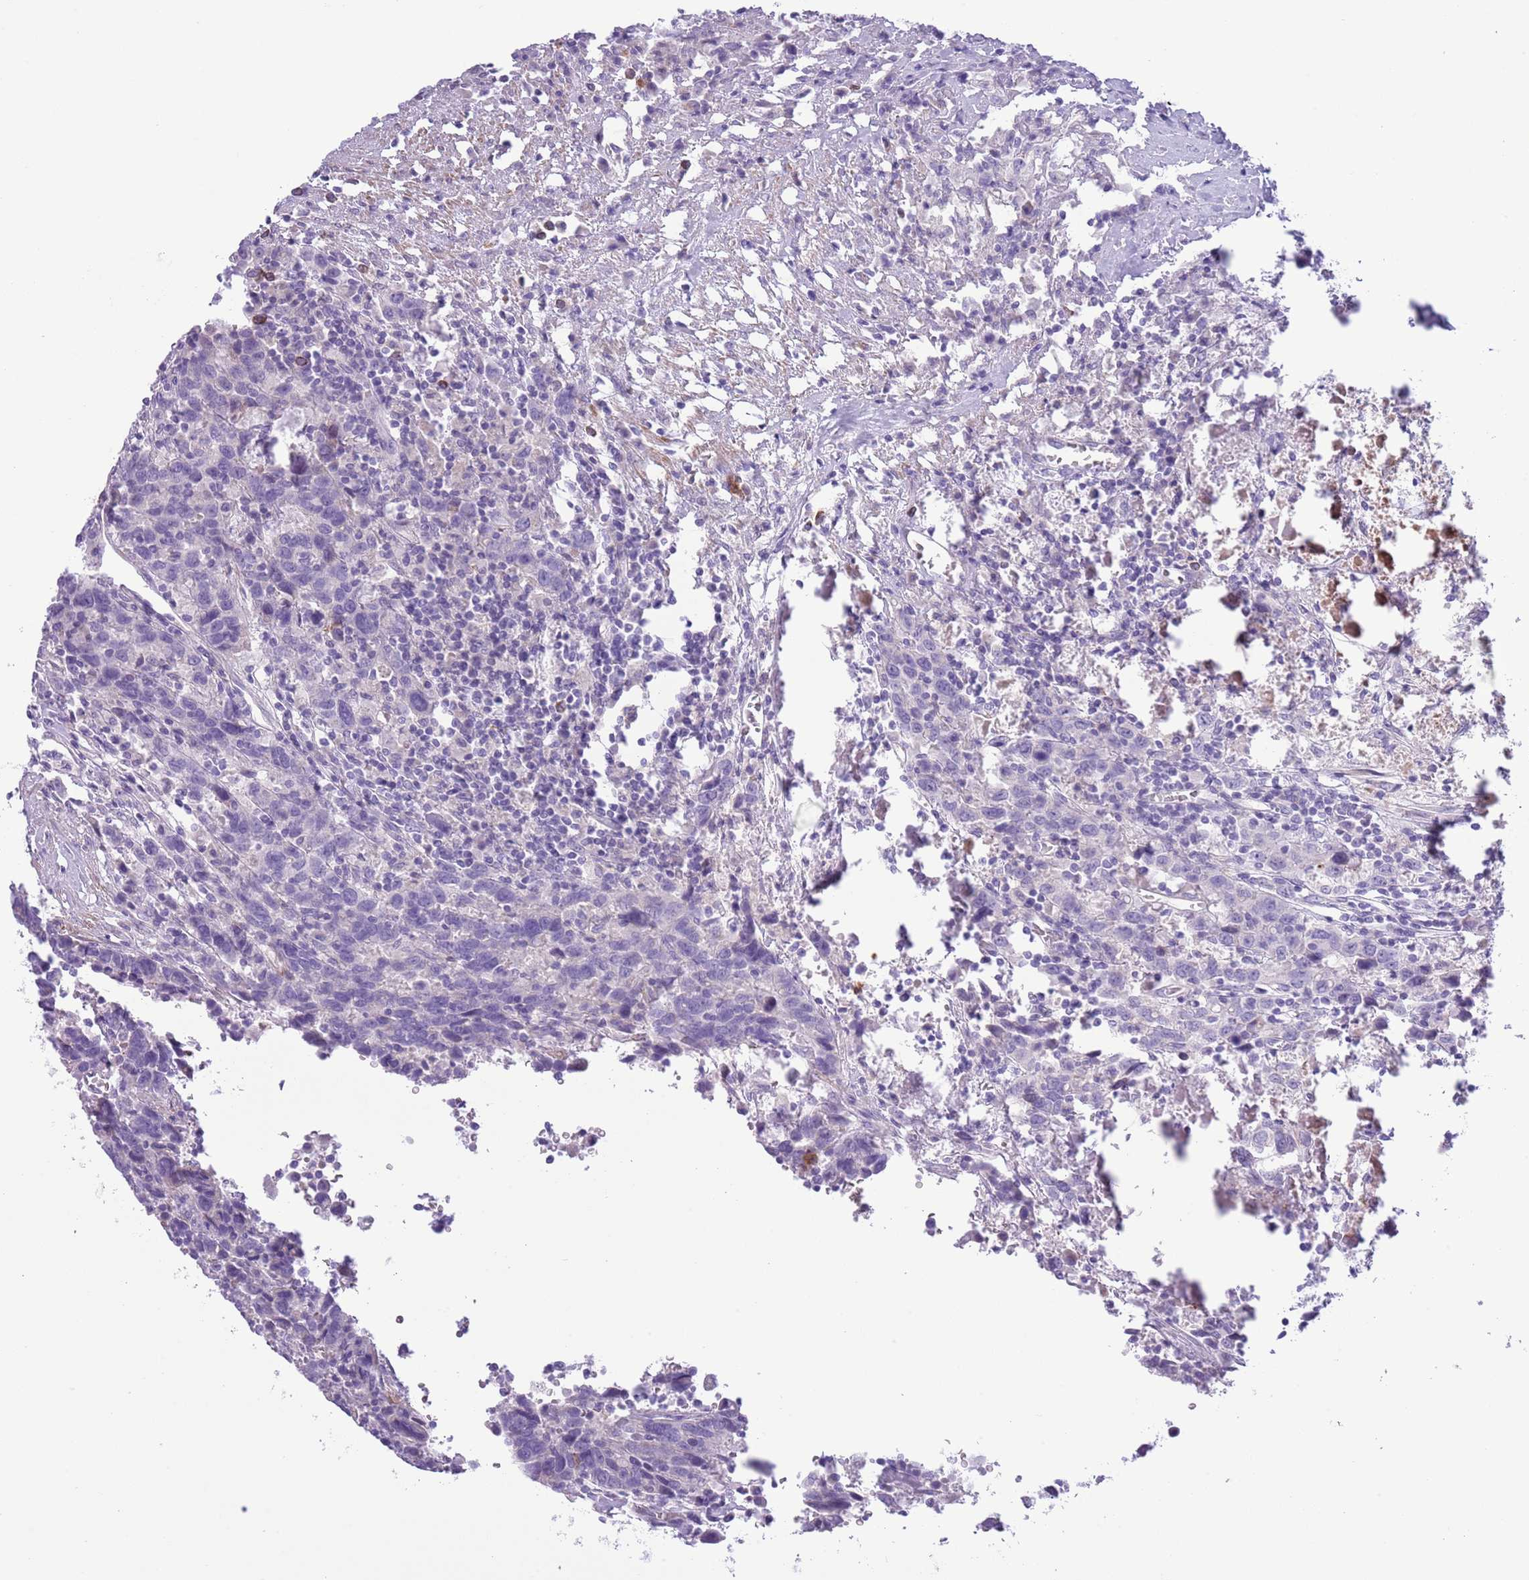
{"staining": {"intensity": "negative", "quantity": "none", "location": "none"}, "tissue": "urothelial cancer", "cell_type": "Tumor cells", "image_type": "cancer", "snomed": [{"axis": "morphology", "description": "Urothelial carcinoma, High grade"}, {"axis": "topography", "description": "Urinary bladder"}], "caption": "This is a micrograph of immunohistochemistry staining of urothelial carcinoma (high-grade), which shows no expression in tumor cells.", "gene": "OR6M1", "patient": {"sex": "male", "age": 61}}